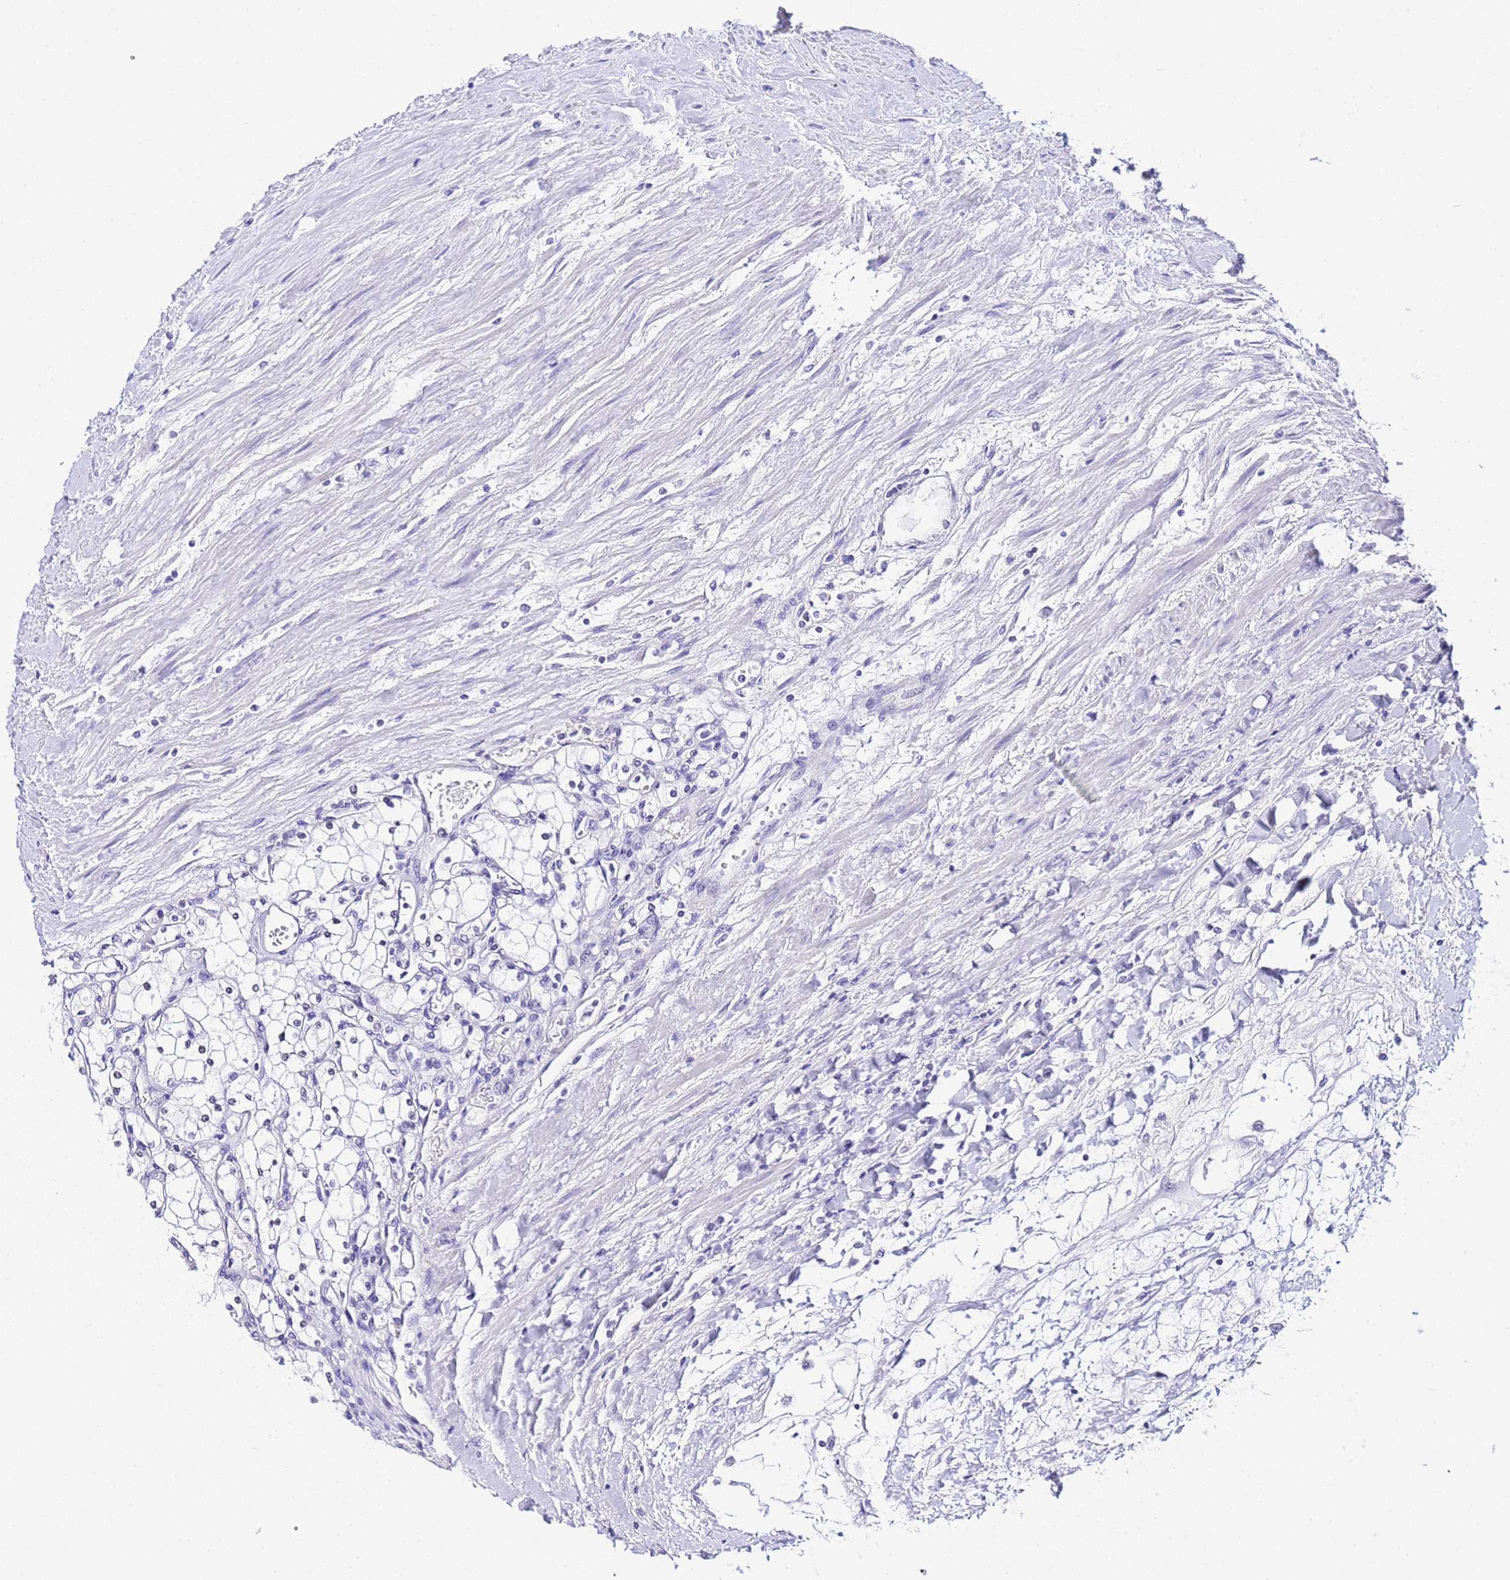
{"staining": {"intensity": "negative", "quantity": "none", "location": "none"}, "tissue": "renal cancer", "cell_type": "Tumor cells", "image_type": "cancer", "snomed": [{"axis": "morphology", "description": "Adenocarcinoma, NOS"}, {"axis": "topography", "description": "Kidney"}], "caption": "This is an IHC image of human renal cancer (adenocarcinoma). There is no expression in tumor cells.", "gene": "ACTL6B", "patient": {"sex": "male", "age": 80}}